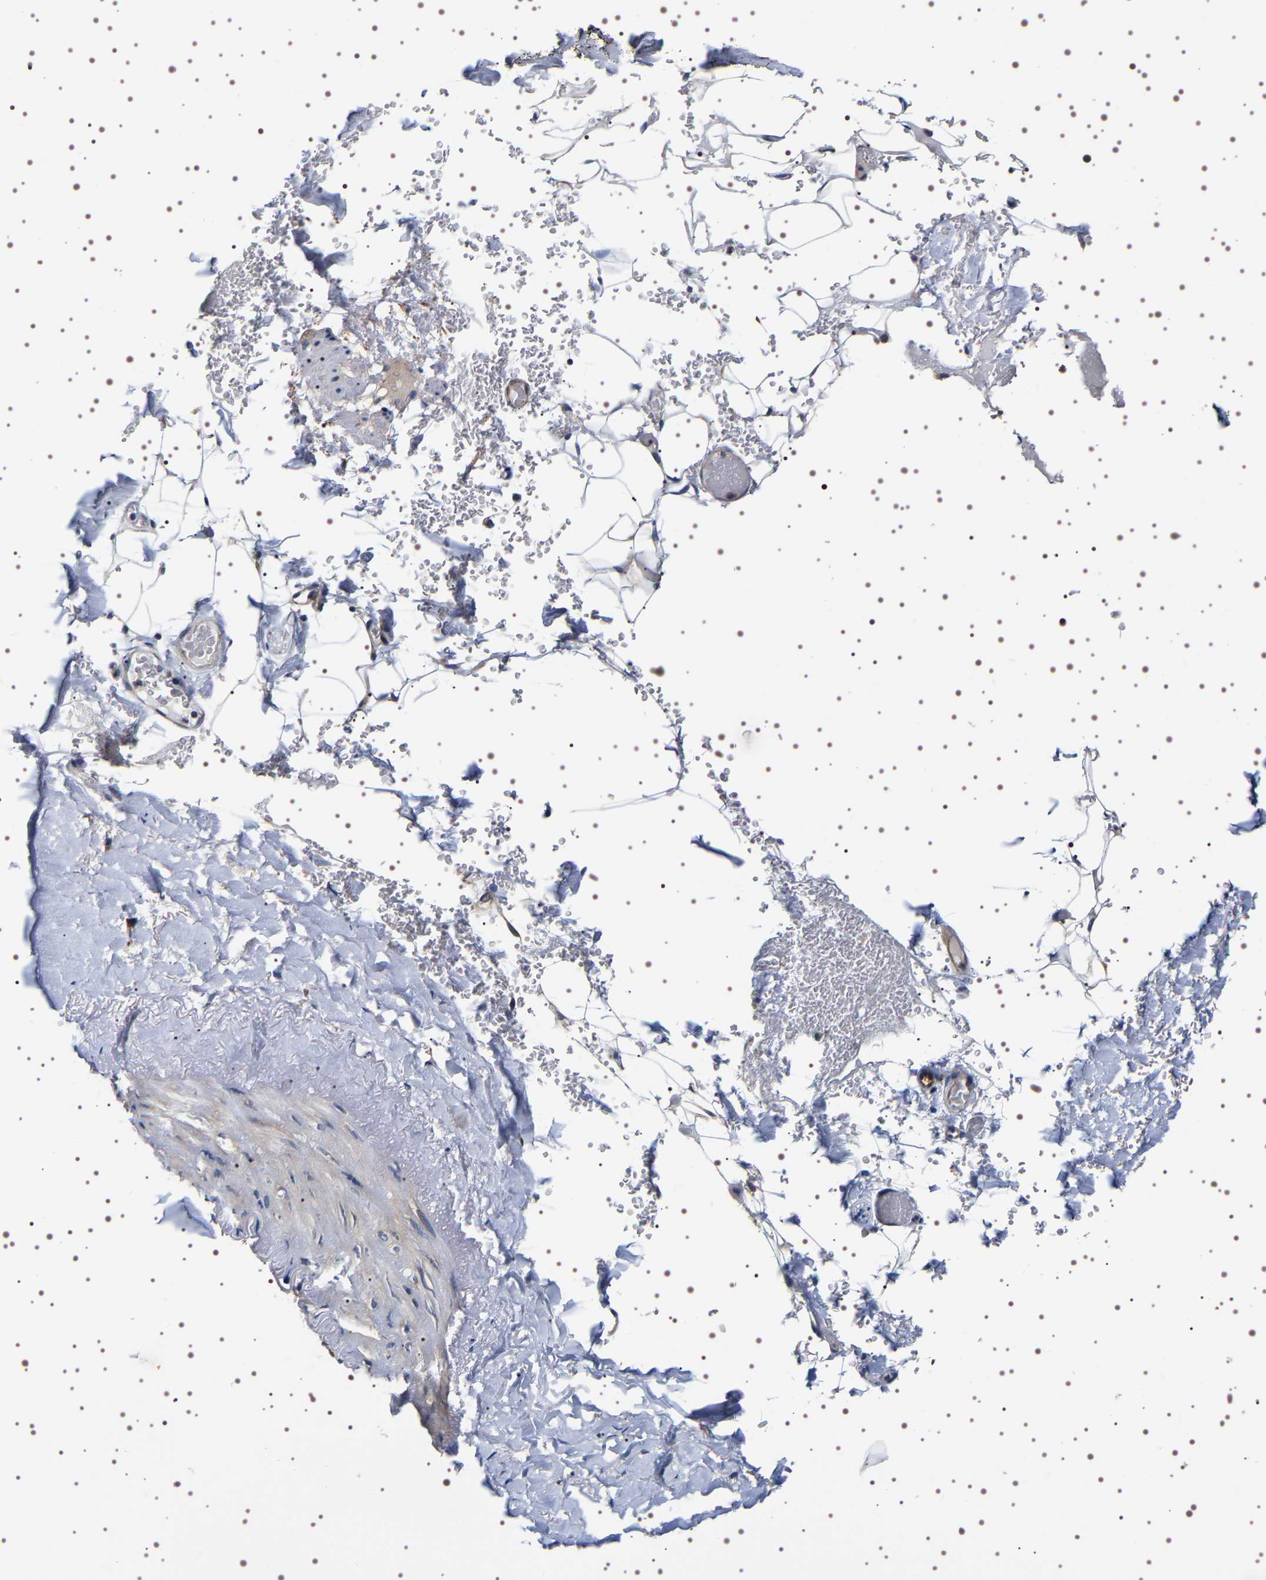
{"staining": {"intensity": "moderate", "quantity": "<25%", "location": "cytoplasmic/membranous"}, "tissue": "adipose tissue", "cell_type": "Adipocytes", "image_type": "normal", "snomed": [{"axis": "morphology", "description": "Normal tissue, NOS"}, {"axis": "topography", "description": "Peripheral nerve tissue"}], "caption": "Adipocytes show low levels of moderate cytoplasmic/membranous positivity in about <25% of cells in unremarkable human adipose tissue. (Brightfield microscopy of DAB IHC at high magnification).", "gene": "ALPL", "patient": {"sex": "male", "age": 70}}